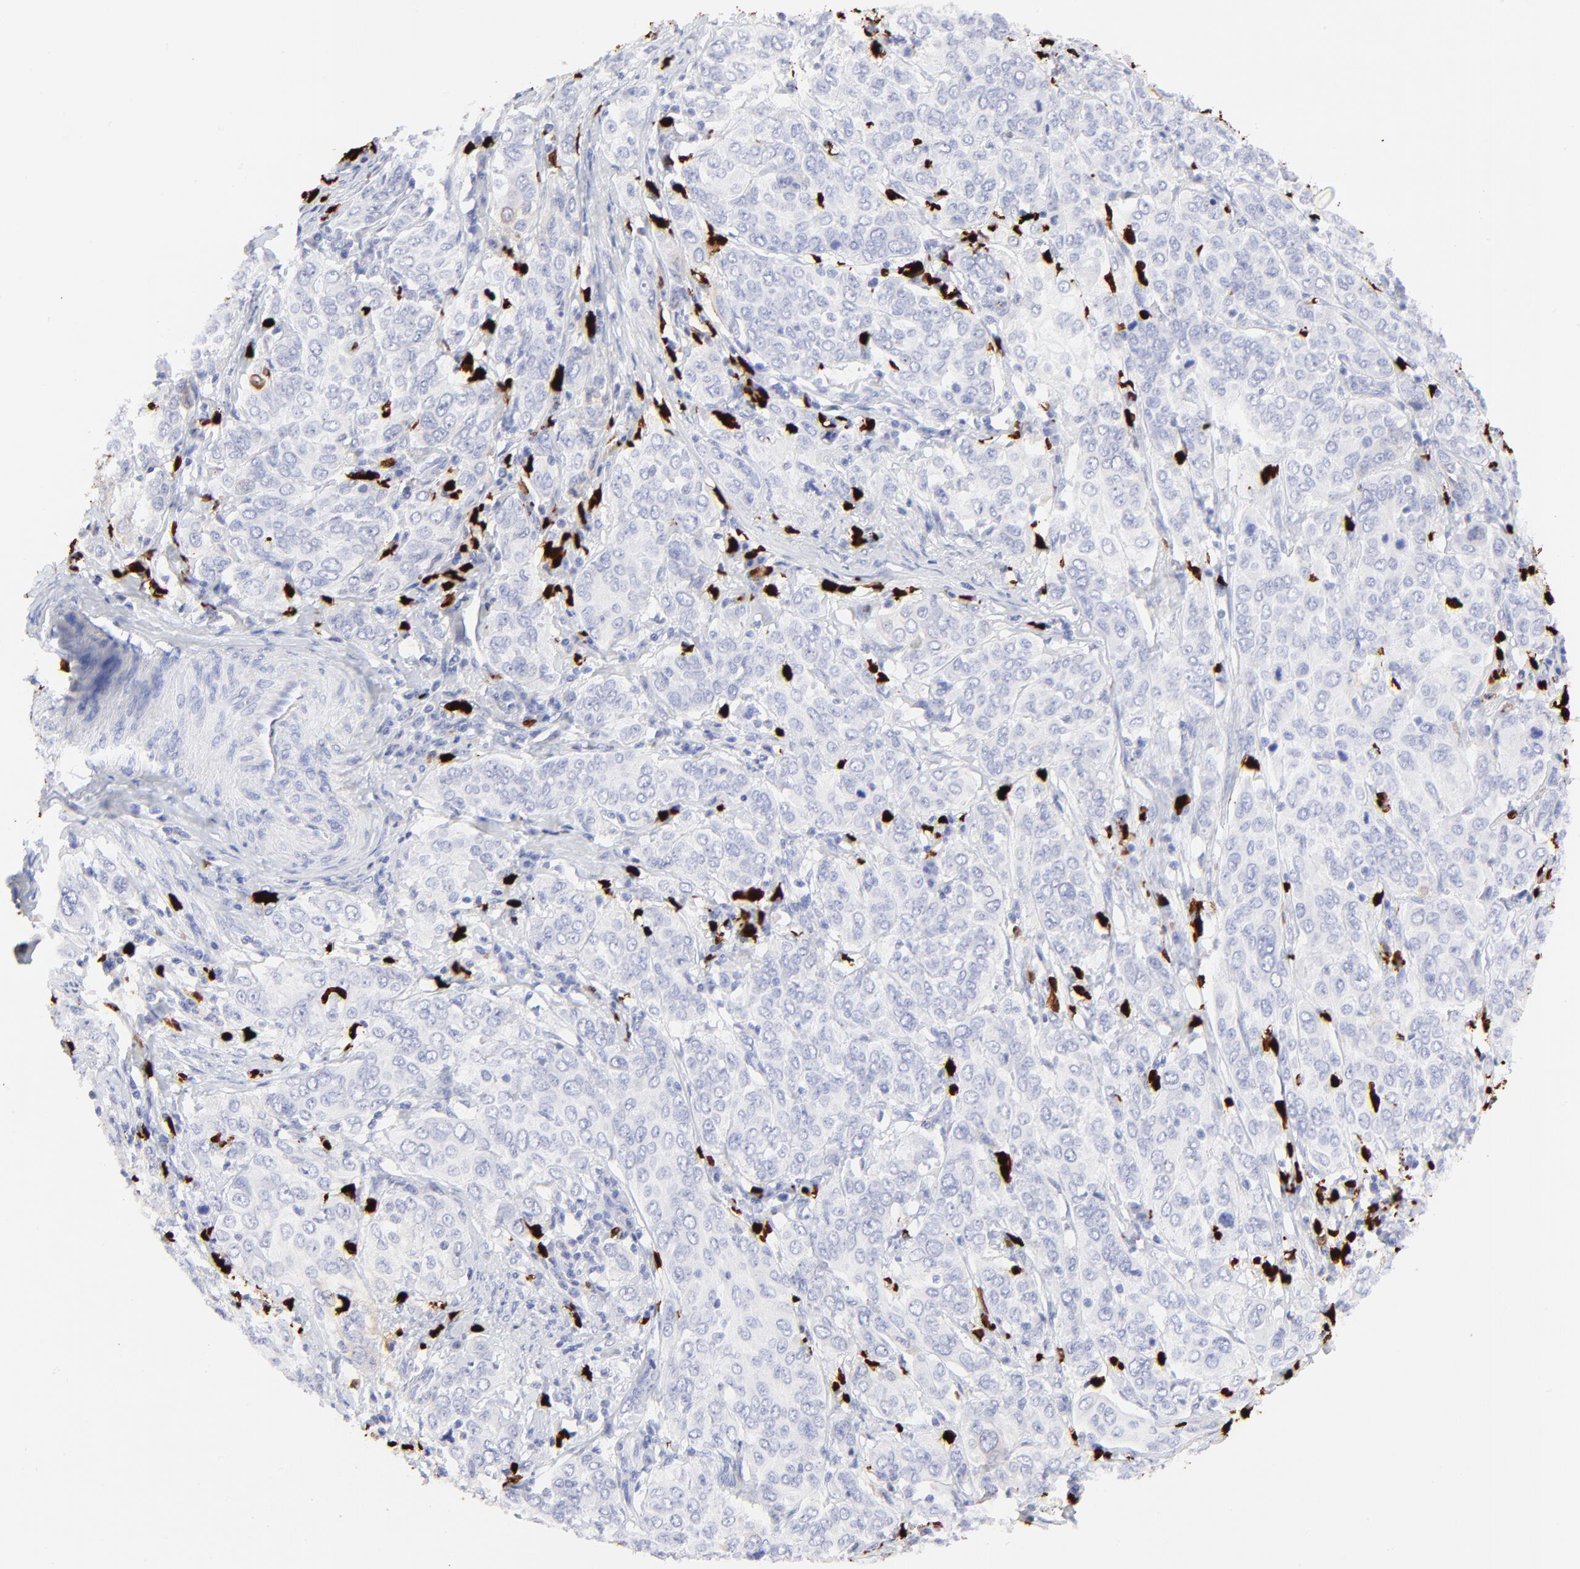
{"staining": {"intensity": "negative", "quantity": "none", "location": "none"}, "tissue": "cervical cancer", "cell_type": "Tumor cells", "image_type": "cancer", "snomed": [{"axis": "morphology", "description": "Squamous cell carcinoma, NOS"}, {"axis": "topography", "description": "Cervix"}], "caption": "Cervical cancer (squamous cell carcinoma) was stained to show a protein in brown. There is no significant positivity in tumor cells.", "gene": "S100A12", "patient": {"sex": "female", "age": 38}}